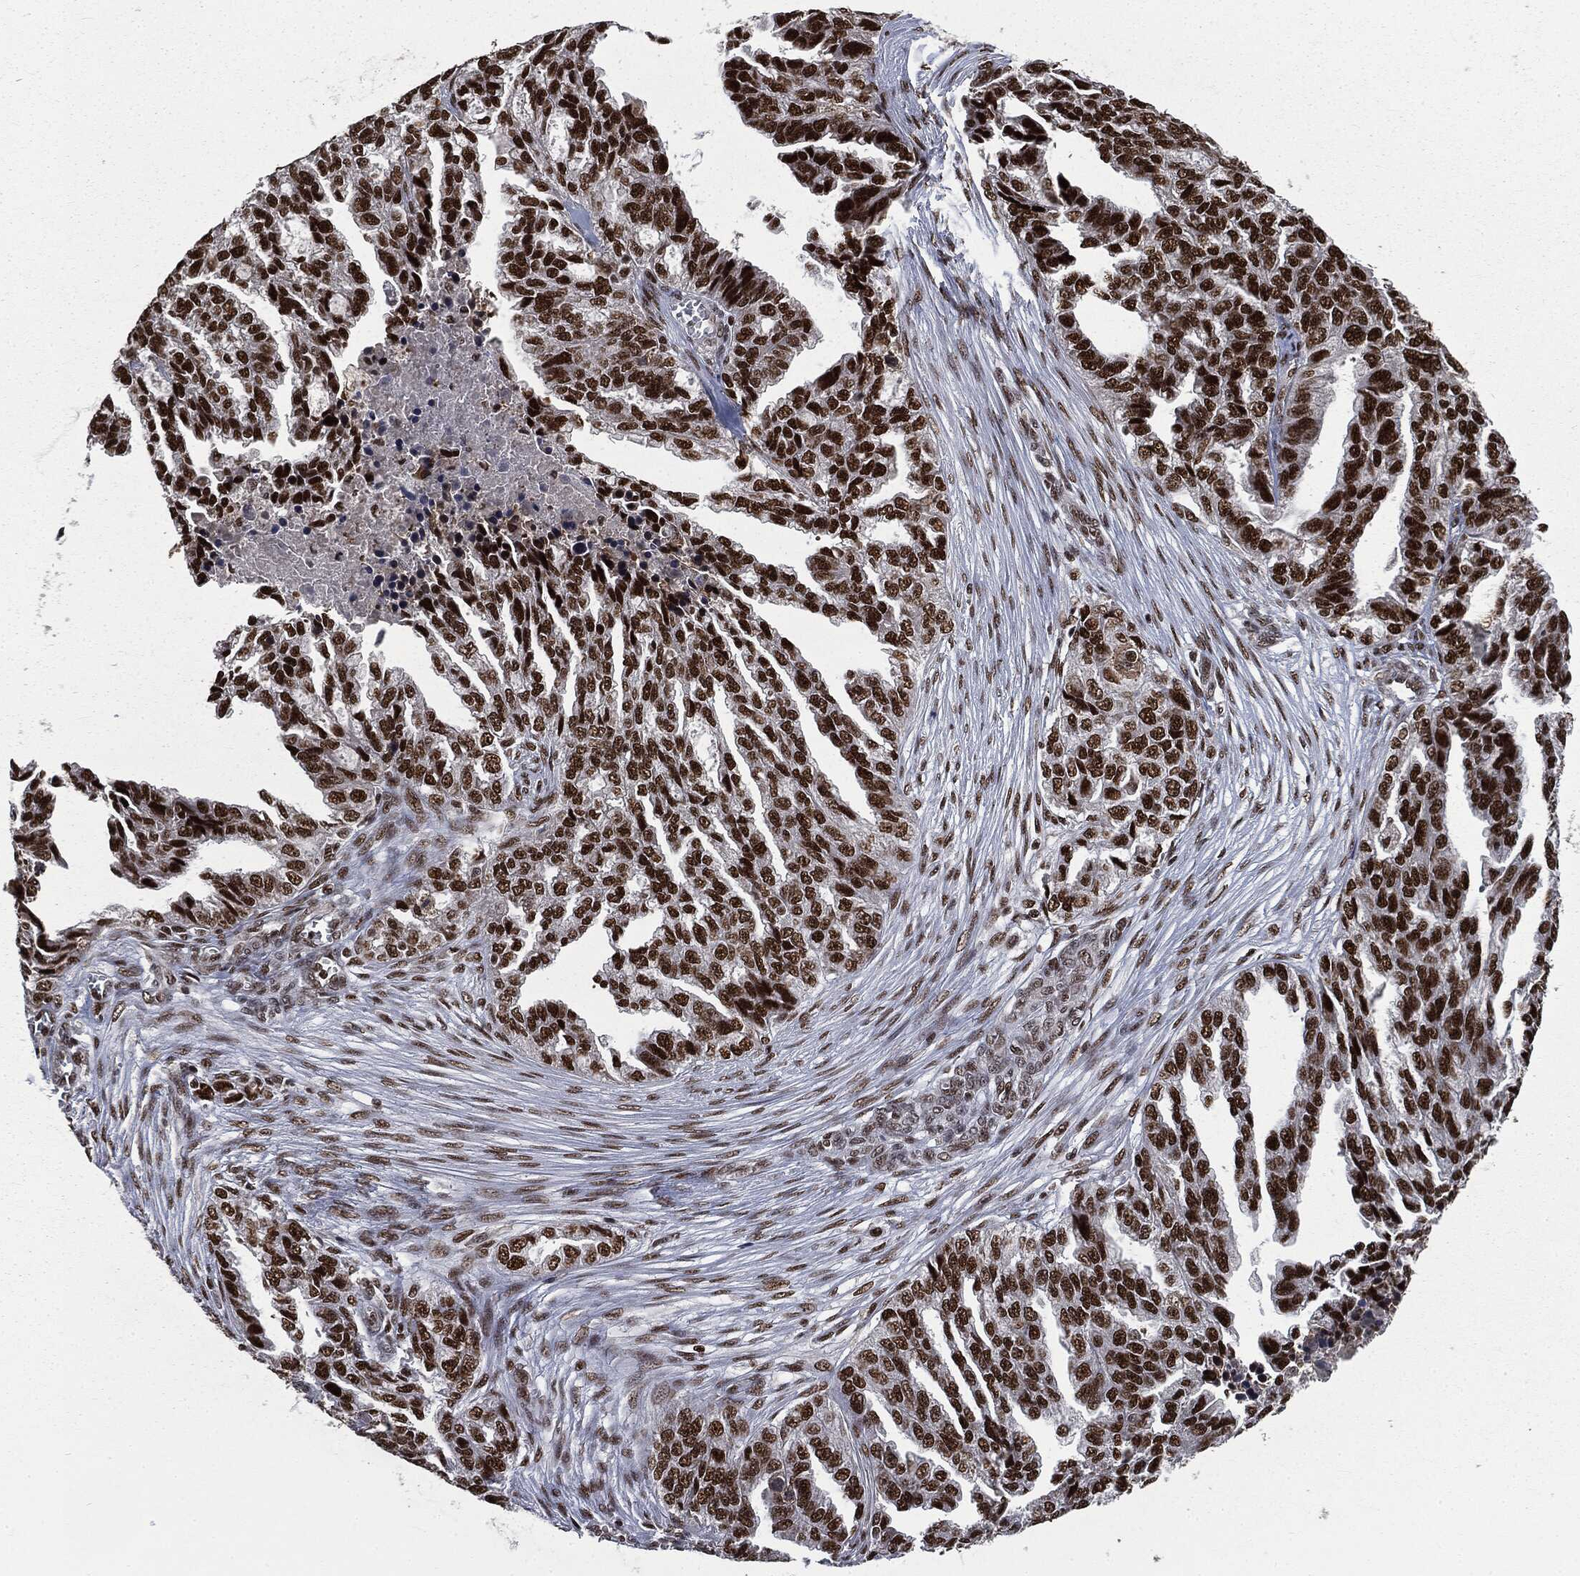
{"staining": {"intensity": "strong", "quantity": ">75%", "location": "nuclear"}, "tissue": "ovarian cancer", "cell_type": "Tumor cells", "image_type": "cancer", "snomed": [{"axis": "morphology", "description": "Cystadenocarcinoma, serous, NOS"}, {"axis": "topography", "description": "Ovary"}], "caption": "Human ovarian serous cystadenocarcinoma stained with a protein marker exhibits strong staining in tumor cells.", "gene": "DPH2", "patient": {"sex": "female", "age": 51}}